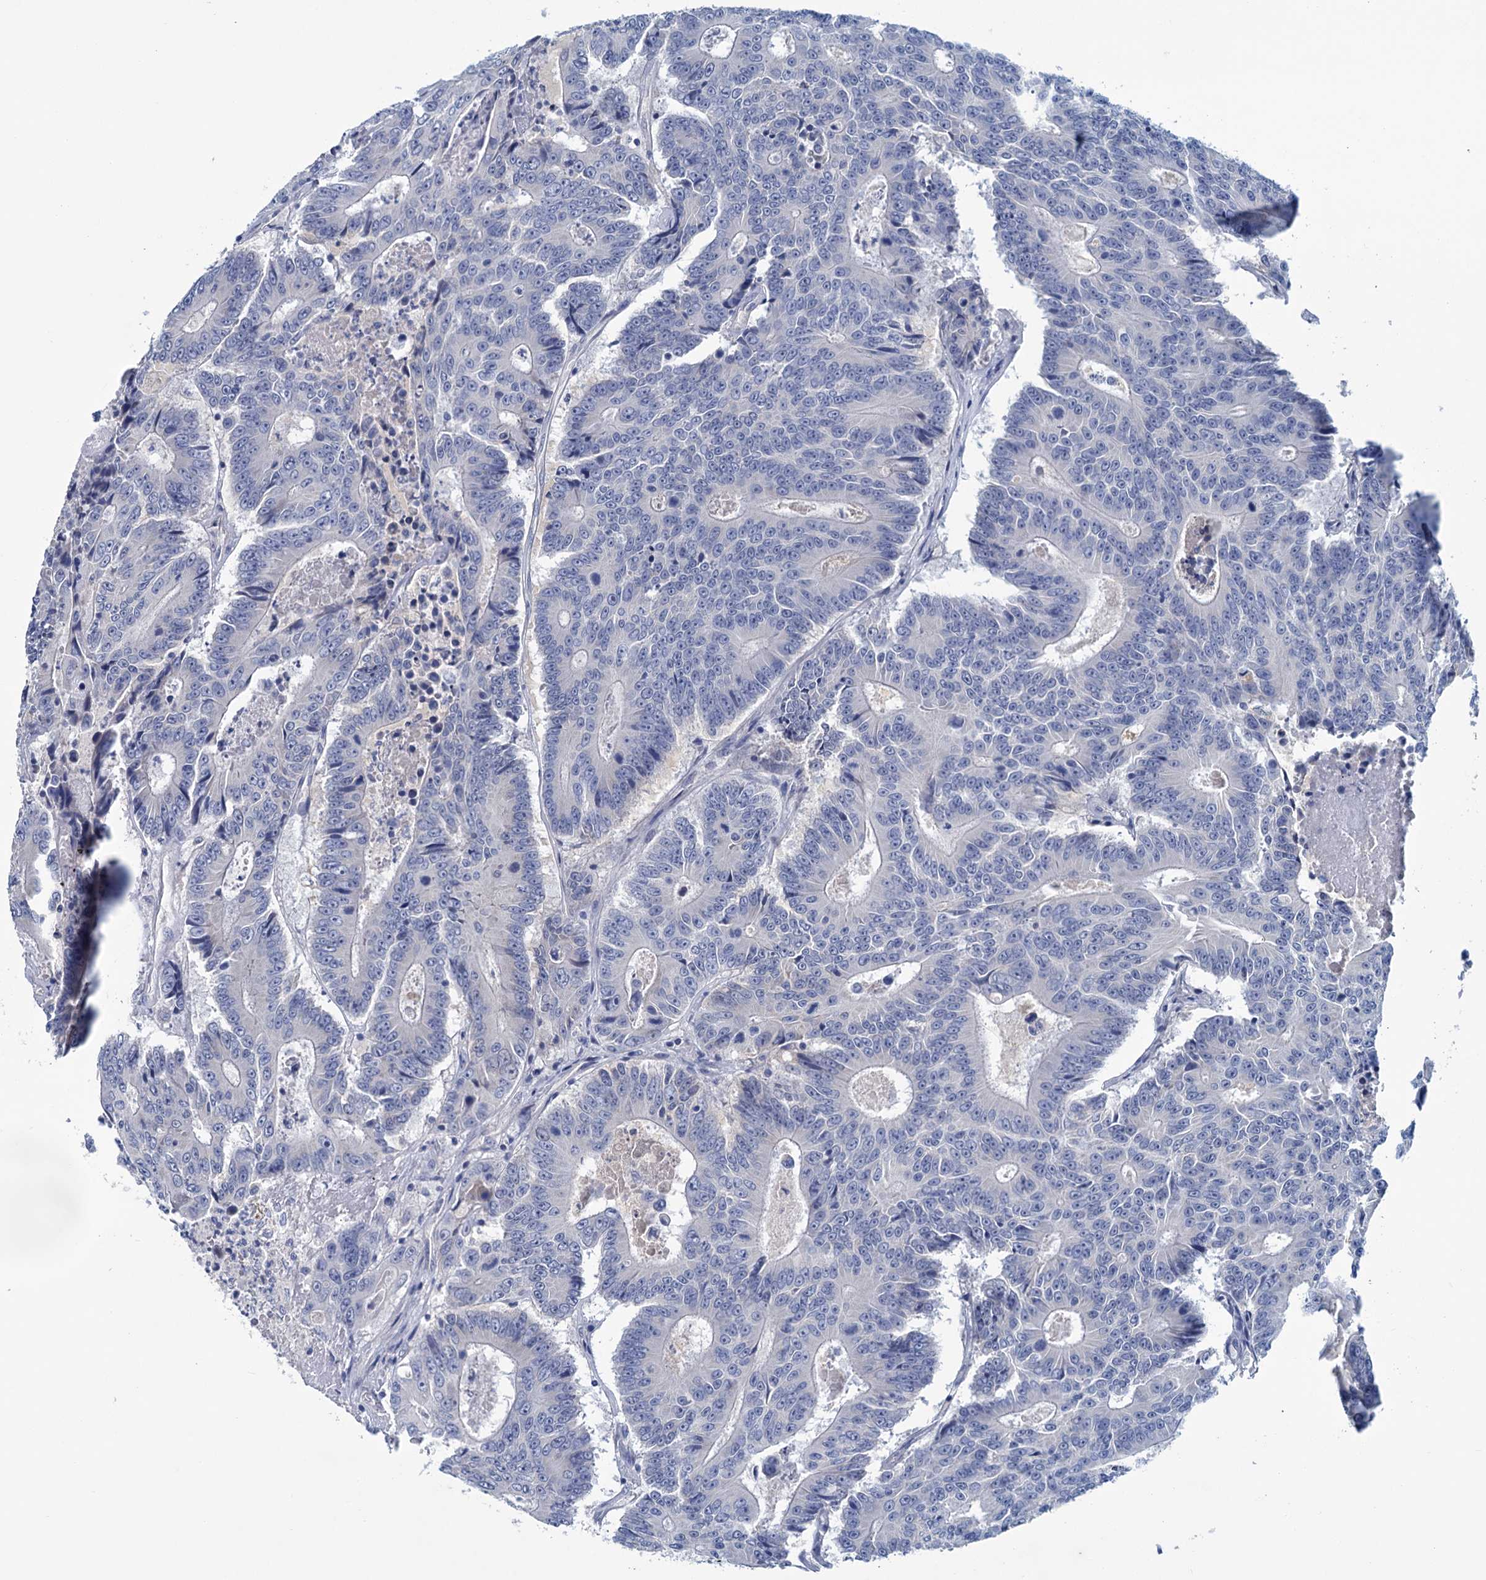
{"staining": {"intensity": "negative", "quantity": "none", "location": "none"}, "tissue": "colorectal cancer", "cell_type": "Tumor cells", "image_type": "cancer", "snomed": [{"axis": "morphology", "description": "Adenocarcinoma, NOS"}, {"axis": "topography", "description": "Colon"}], "caption": "IHC of human colorectal adenocarcinoma displays no positivity in tumor cells.", "gene": "MYOZ3", "patient": {"sex": "male", "age": 83}}